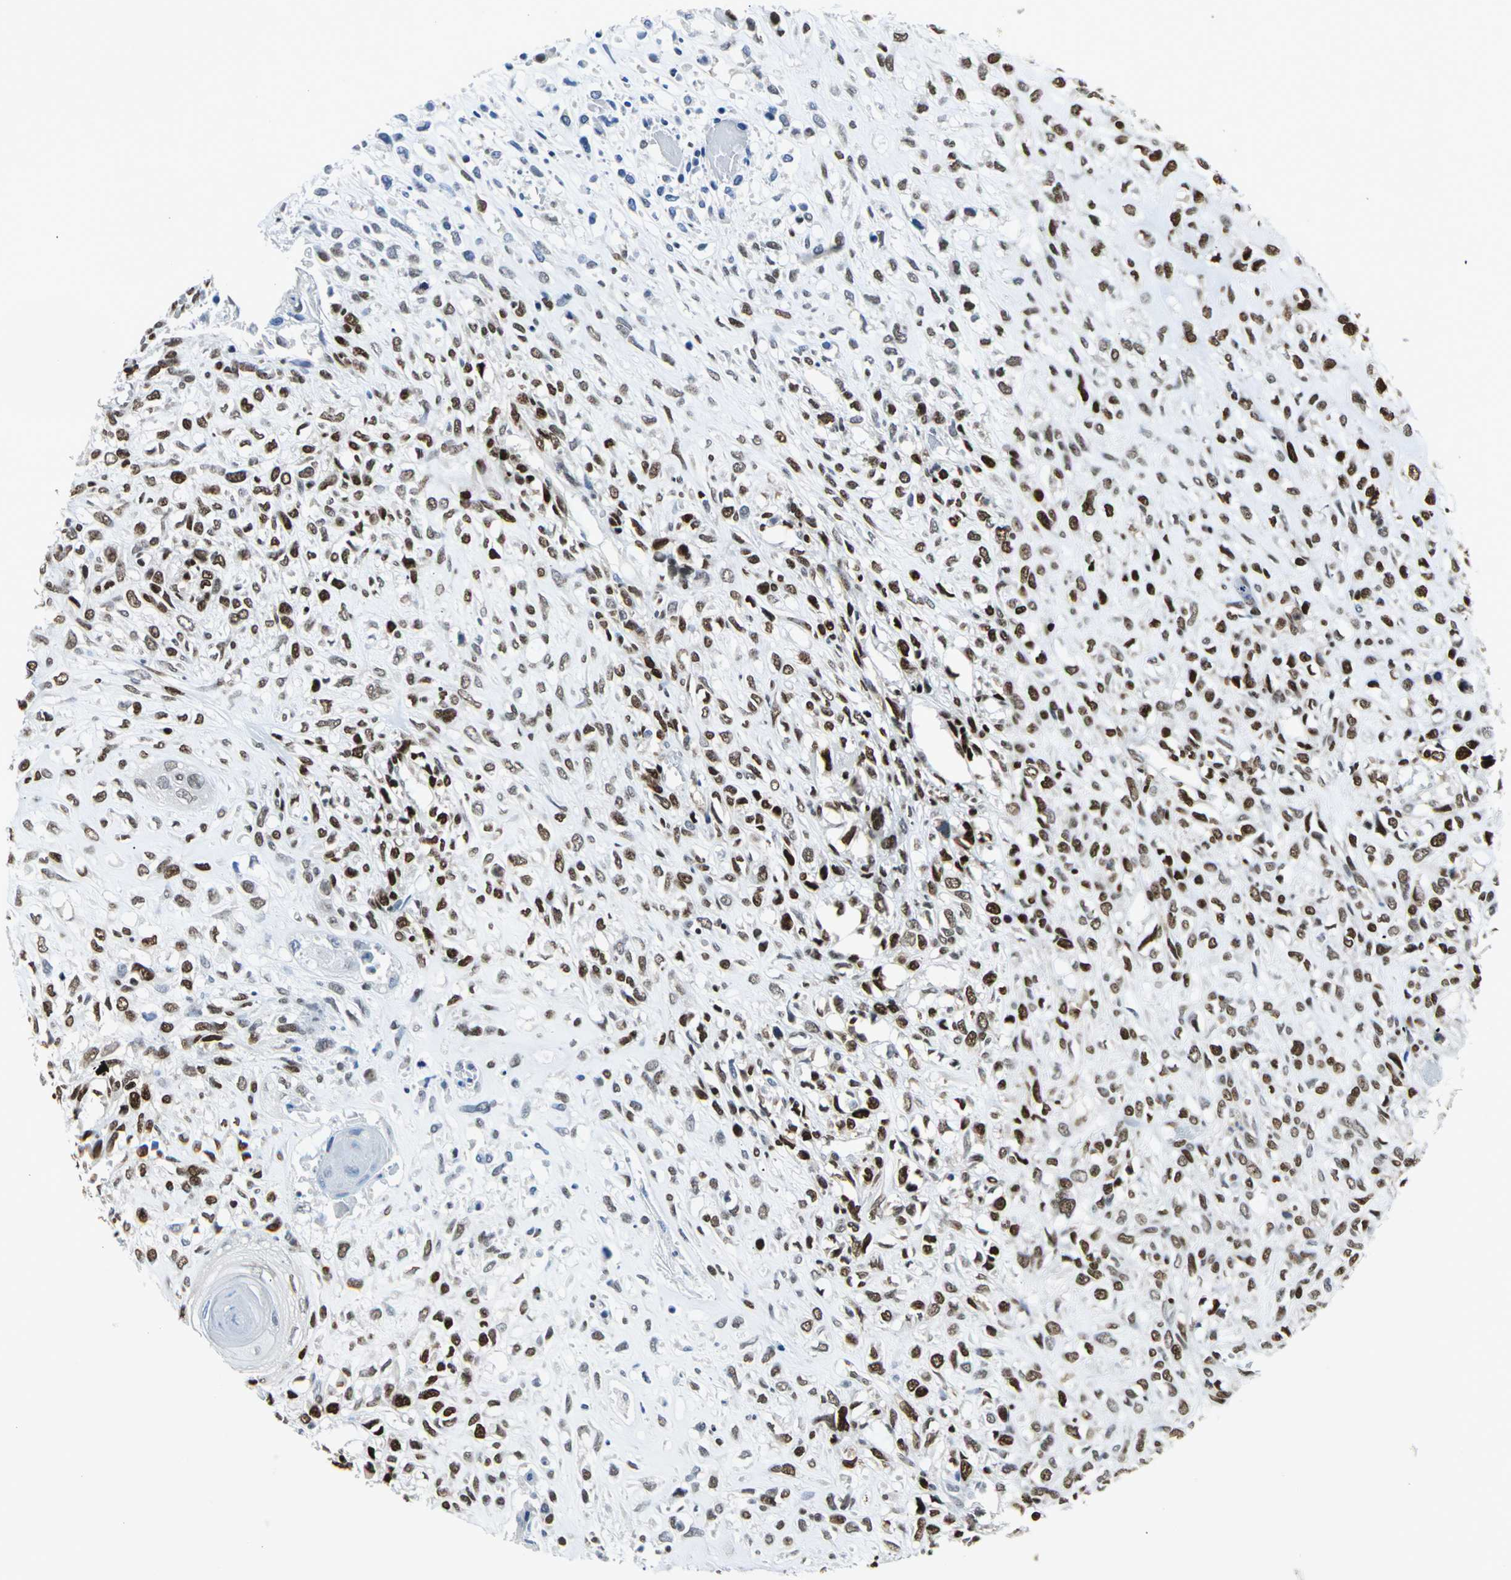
{"staining": {"intensity": "strong", "quantity": ">75%", "location": "nuclear"}, "tissue": "head and neck cancer", "cell_type": "Tumor cells", "image_type": "cancer", "snomed": [{"axis": "morphology", "description": "Necrosis, NOS"}, {"axis": "morphology", "description": "Neoplasm, malignant, NOS"}, {"axis": "topography", "description": "Salivary gland"}, {"axis": "topography", "description": "Head-Neck"}], "caption": "Immunohistochemistry staining of head and neck cancer (neoplasm (malignant)), which displays high levels of strong nuclear expression in approximately >75% of tumor cells indicating strong nuclear protein expression. The staining was performed using DAB (3,3'-diaminobenzidine) (brown) for protein detection and nuclei were counterstained in hematoxylin (blue).", "gene": "HNRNPD", "patient": {"sex": "male", "age": 43}}